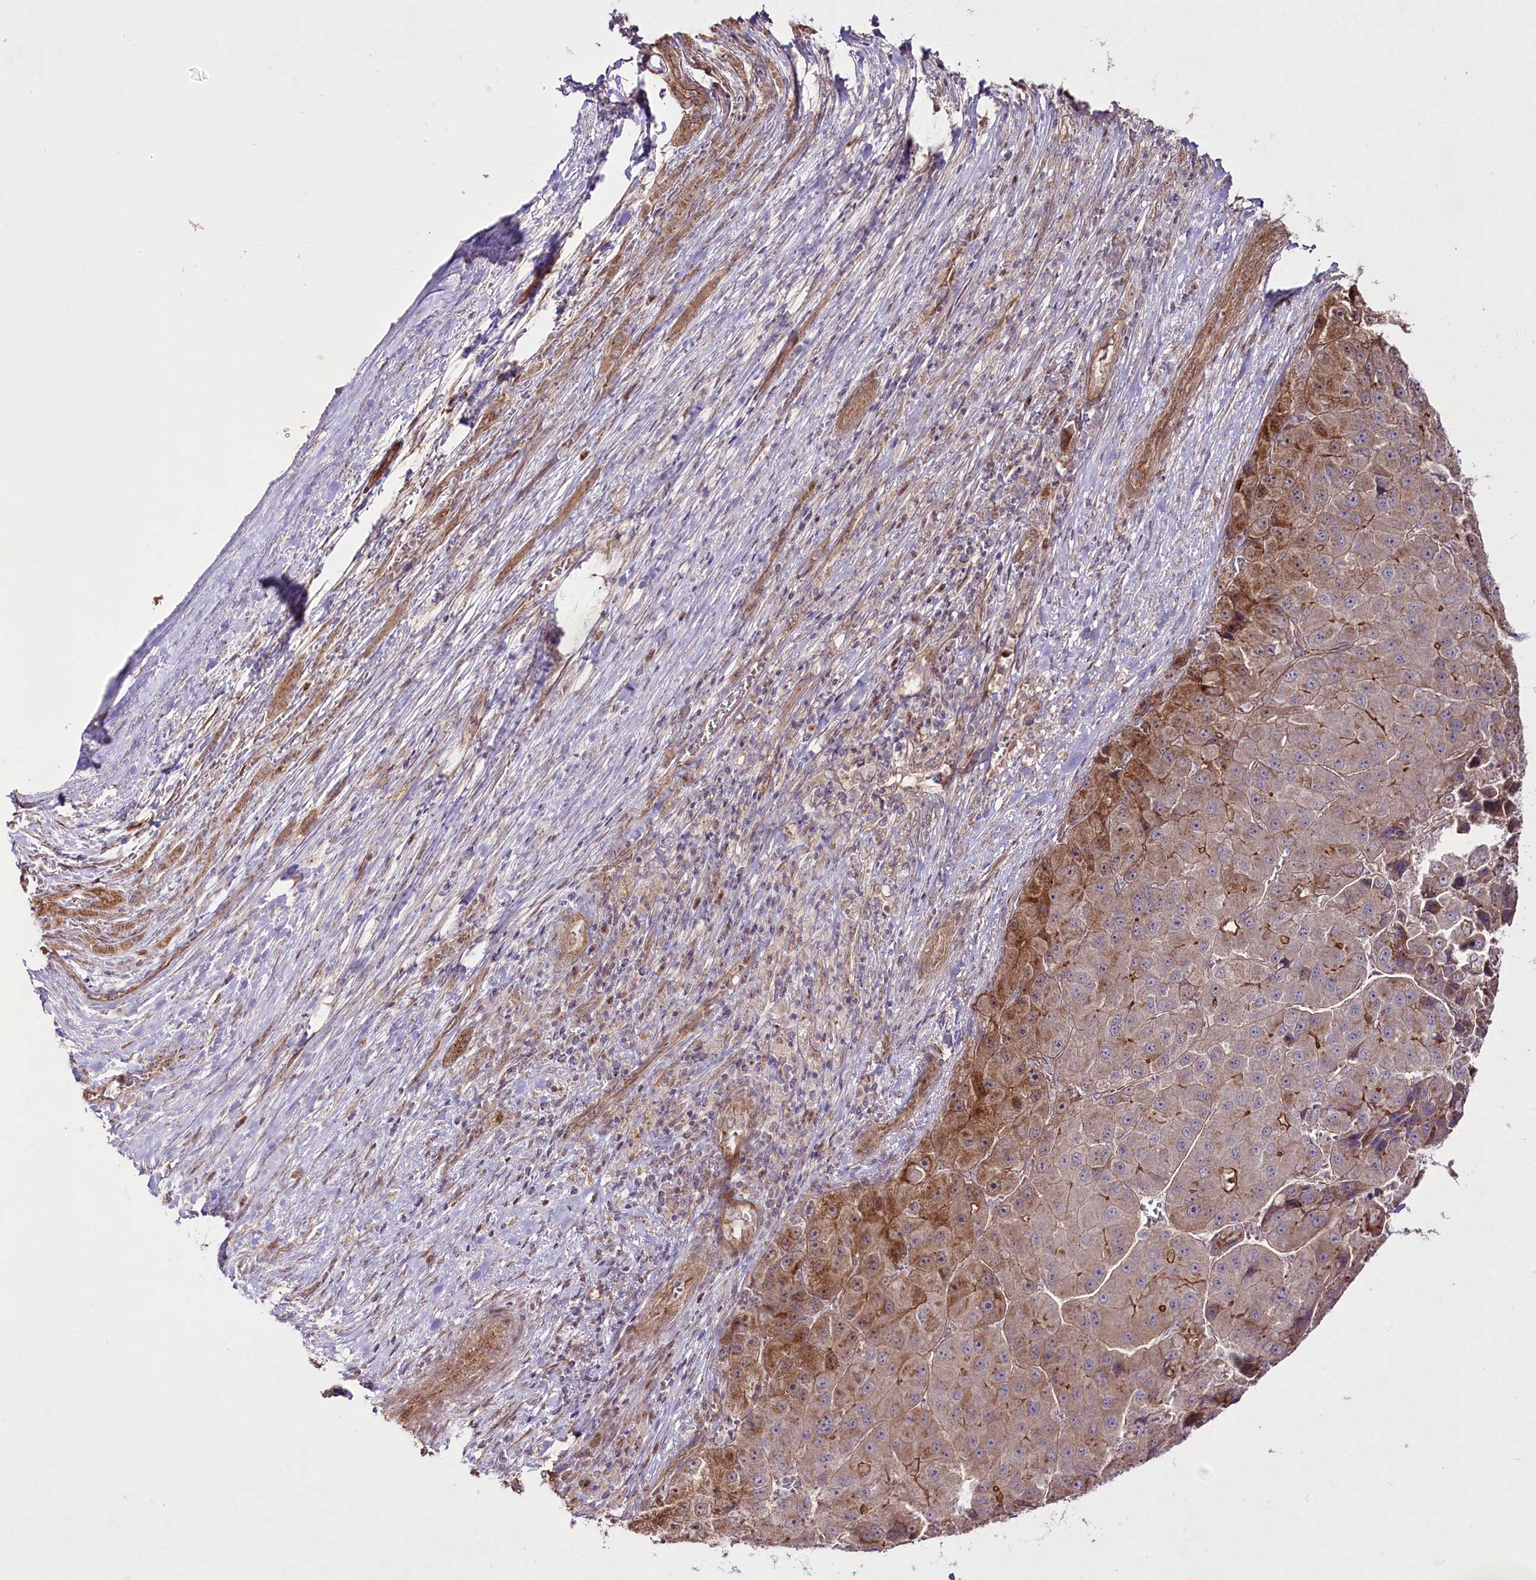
{"staining": {"intensity": "moderate", "quantity": "25%-75%", "location": "cytoplasmic/membranous"}, "tissue": "liver cancer", "cell_type": "Tumor cells", "image_type": "cancer", "snomed": [{"axis": "morphology", "description": "Carcinoma, Hepatocellular, NOS"}, {"axis": "topography", "description": "Liver"}], "caption": "Tumor cells display medium levels of moderate cytoplasmic/membranous expression in about 25%-75% of cells in liver cancer.", "gene": "REXO2", "patient": {"sex": "female", "age": 73}}